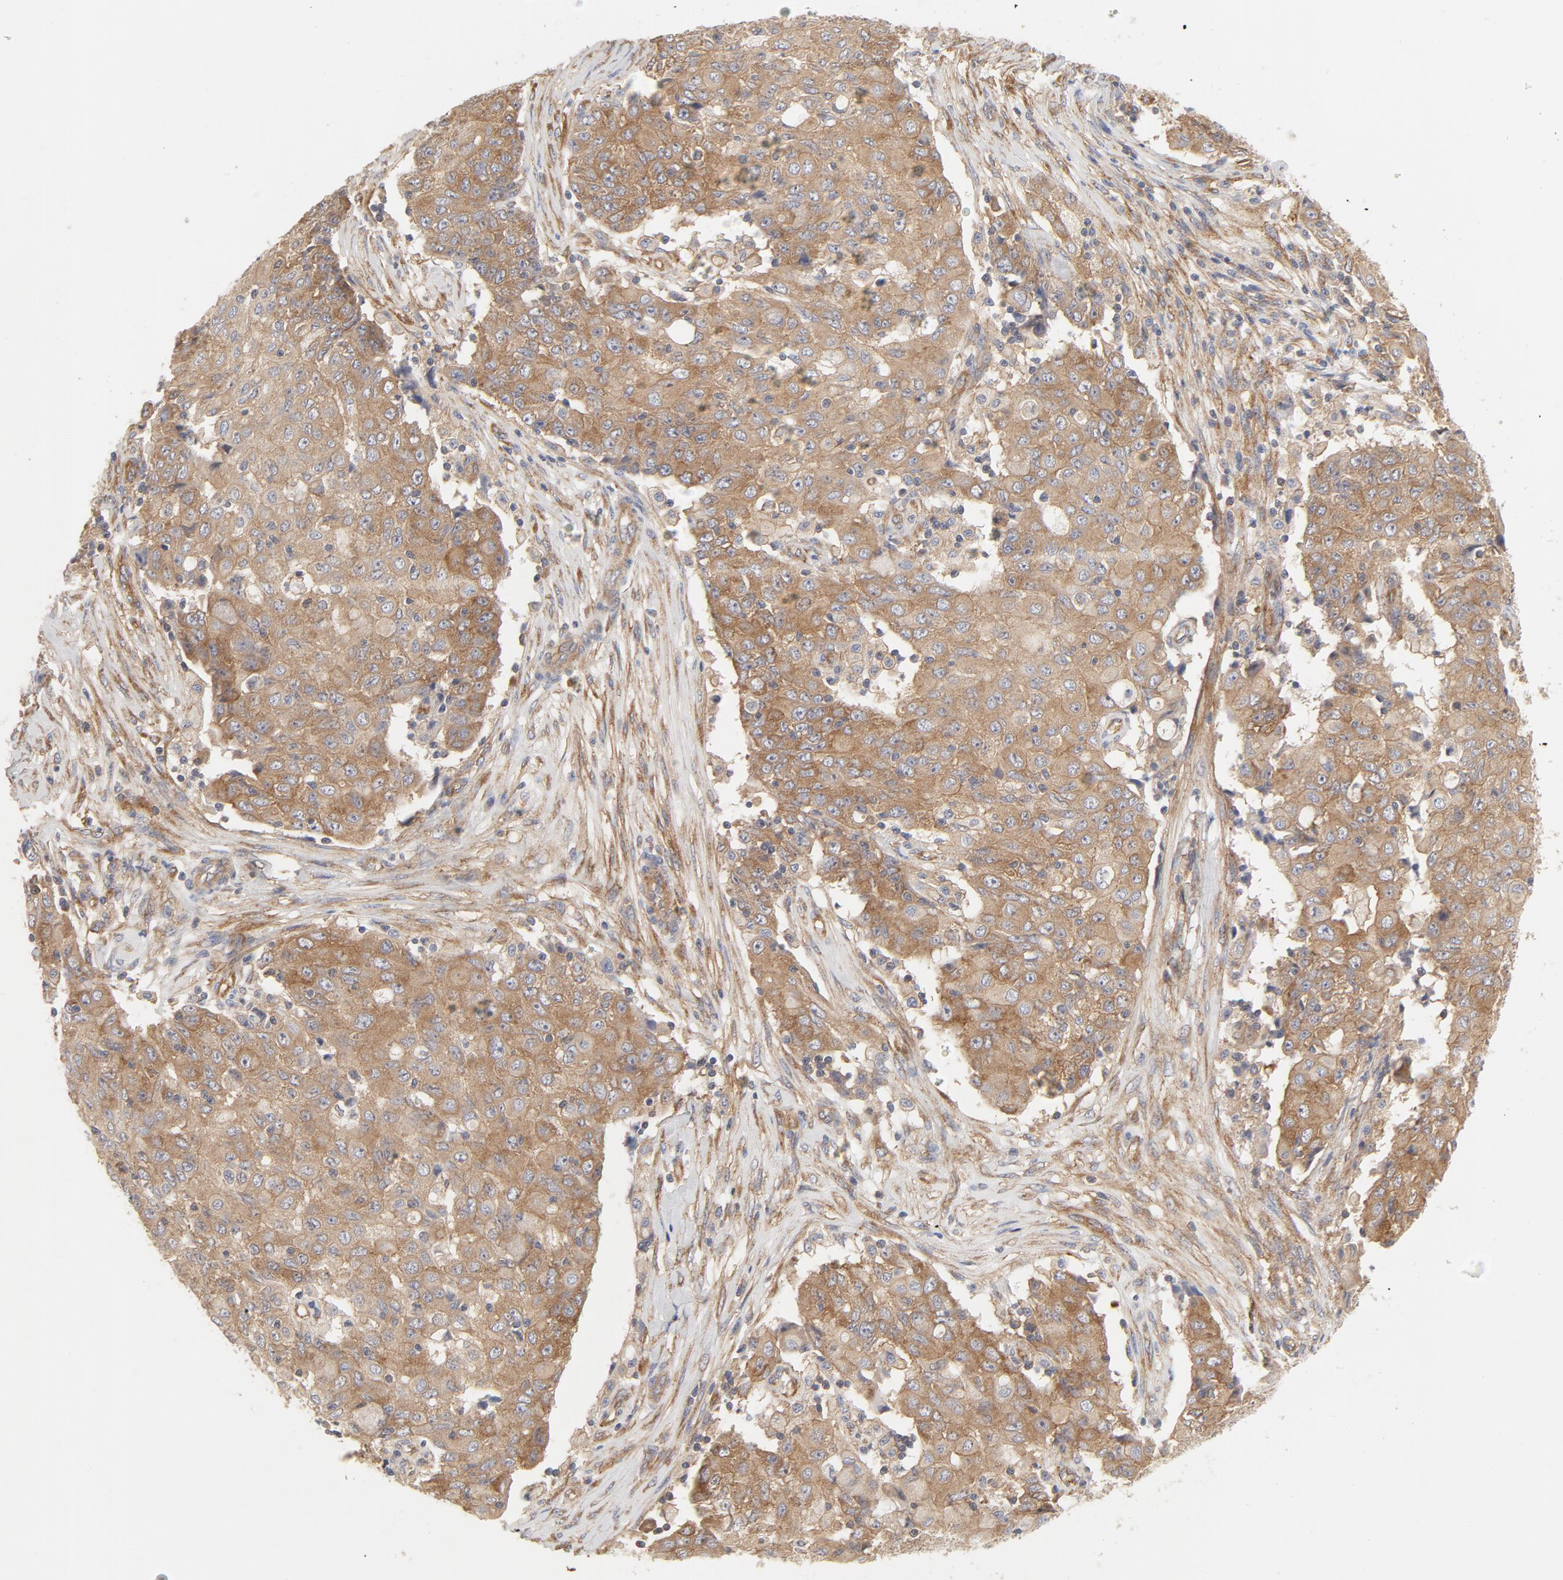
{"staining": {"intensity": "moderate", "quantity": ">75%", "location": "cytoplasmic/membranous"}, "tissue": "ovarian cancer", "cell_type": "Tumor cells", "image_type": "cancer", "snomed": [{"axis": "morphology", "description": "Carcinoma, endometroid"}, {"axis": "topography", "description": "Ovary"}], "caption": "Tumor cells demonstrate medium levels of moderate cytoplasmic/membranous expression in approximately >75% of cells in ovarian cancer (endometroid carcinoma). (DAB IHC with brightfield microscopy, high magnification).", "gene": "AP2A1", "patient": {"sex": "female", "age": 42}}